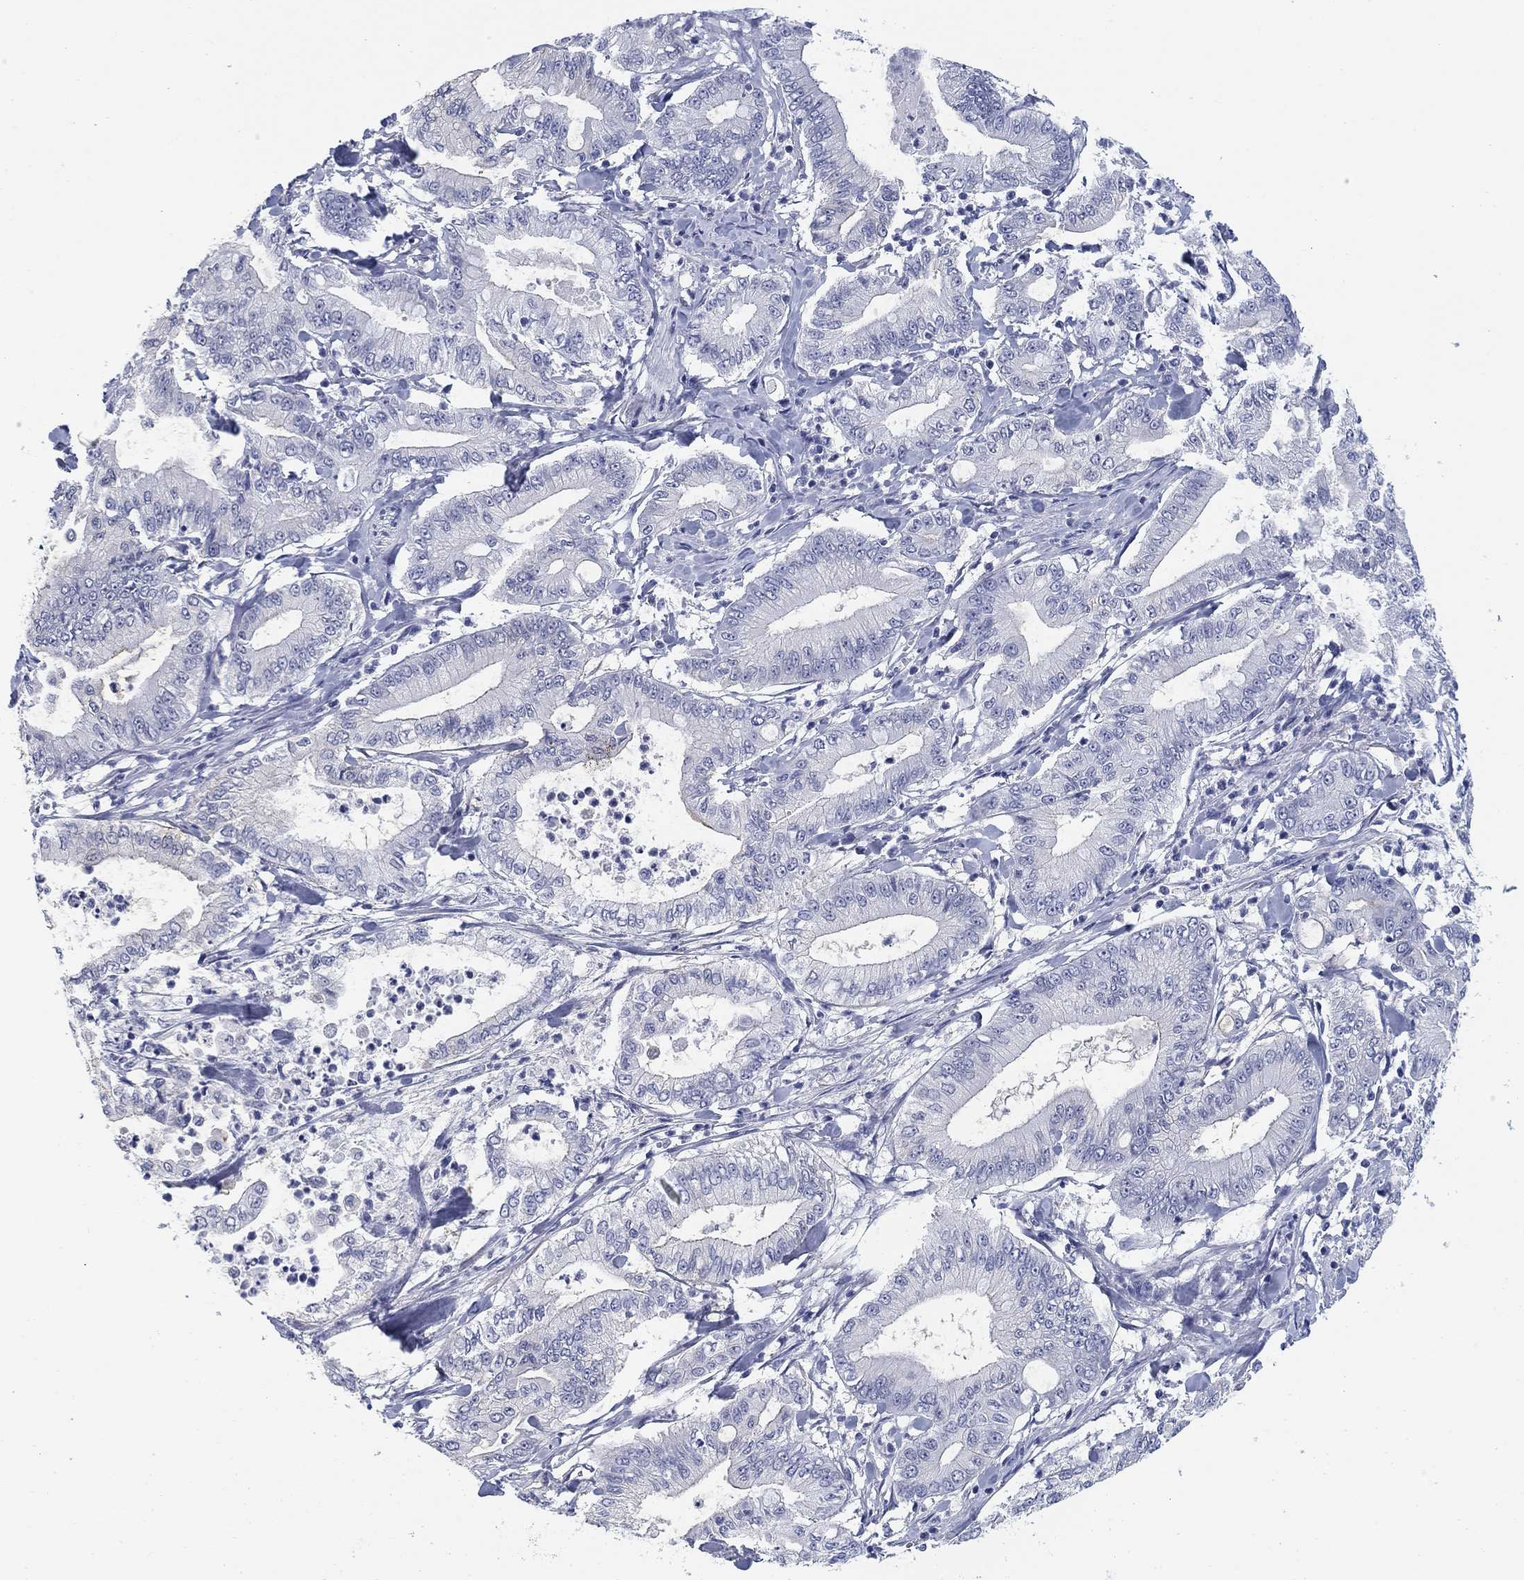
{"staining": {"intensity": "negative", "quantity": "none", "location": "none"}, "tissue": "pancreatic cancer", "cell_type": "Tumor cells", "image_type": "cancer", "snomed": [{"axis": "morphology", "description": "Adenocarcinoma, NOS"}, {"axis": "topography", "description": "Pancreas"}], "caption": "This is a histopathology image of IHC staining of pancreatic cancer (adenocarcinoma), which shows no positivity in tumor cells.", "gene": "CLUL1", "patient": {"sex": "male", "age": 71}}